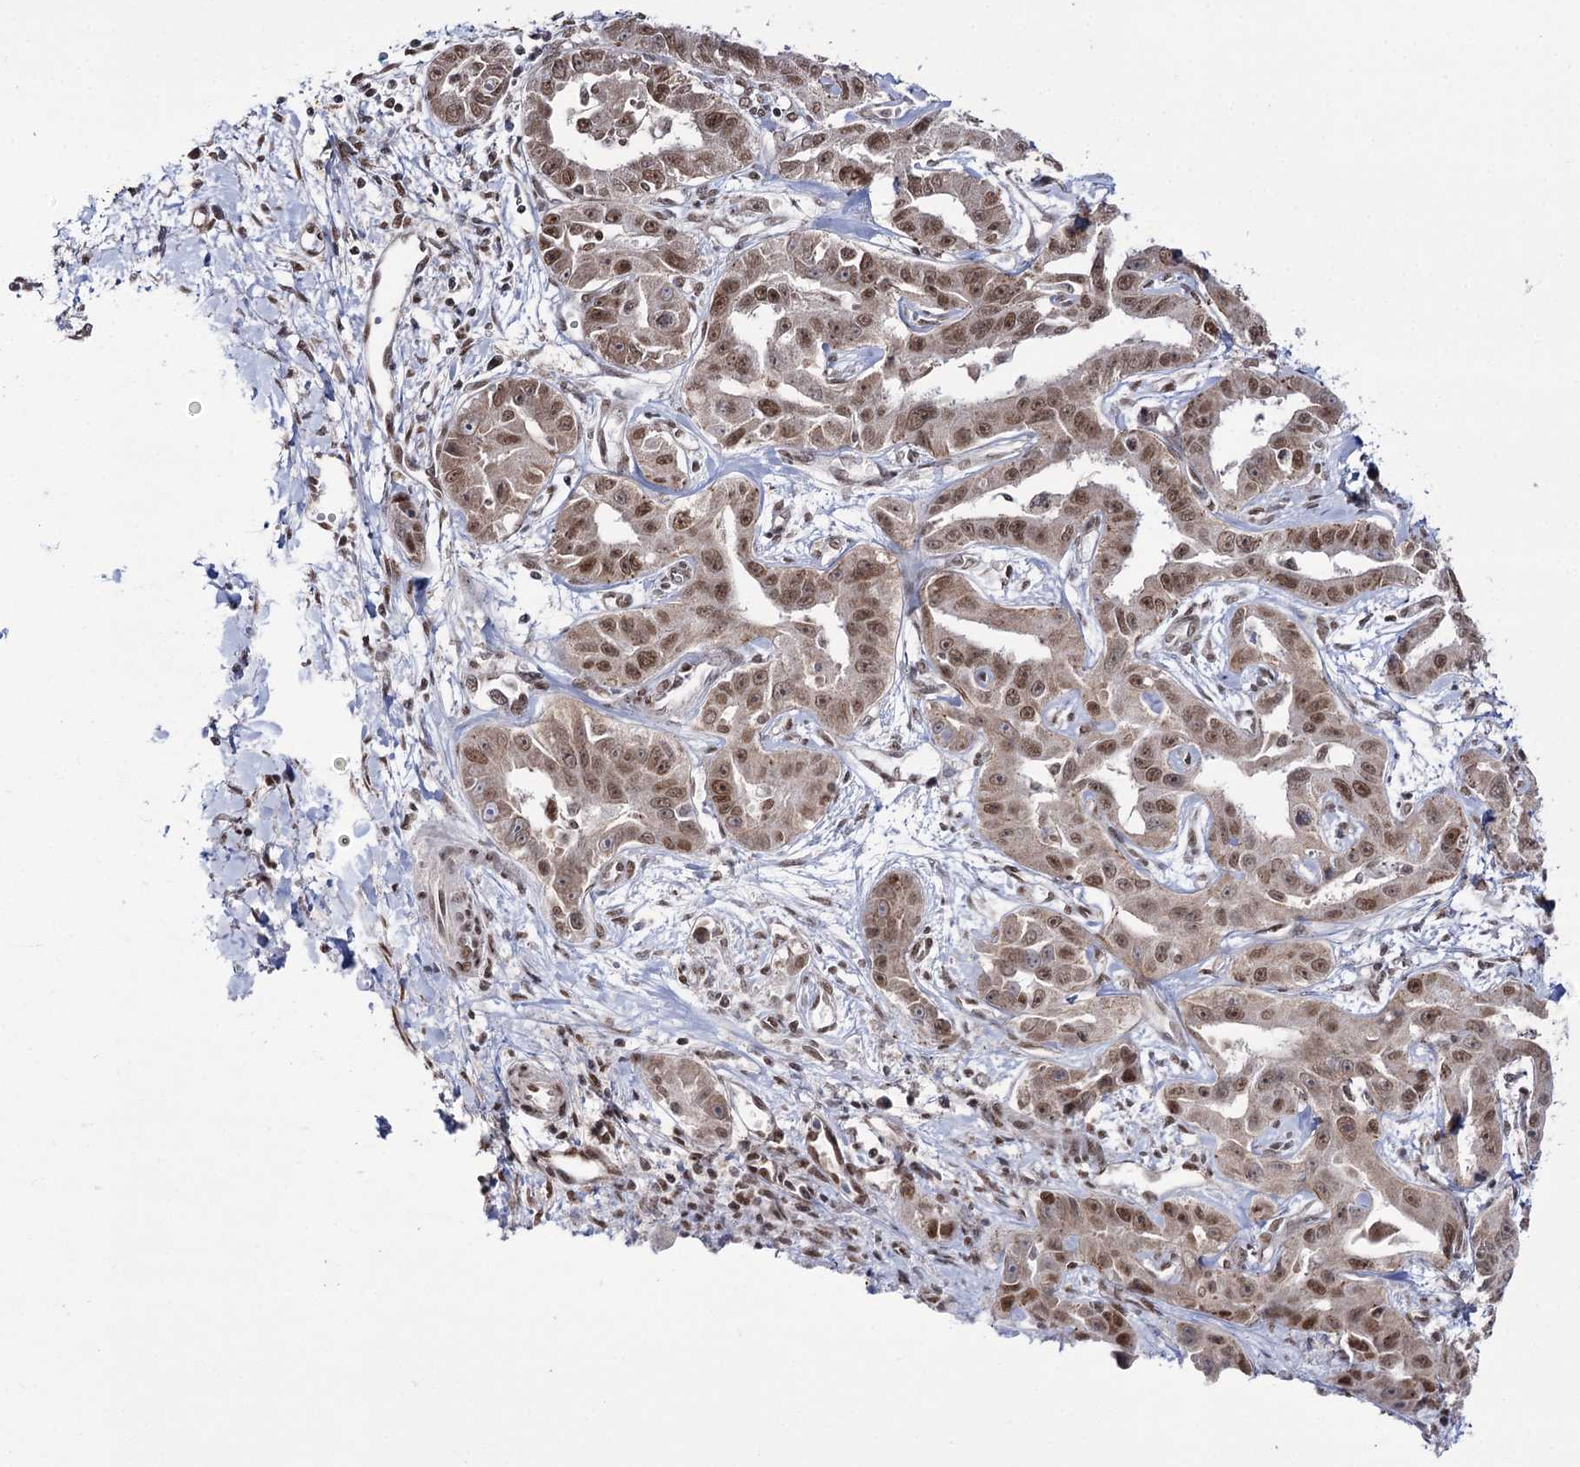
{"staining": {"intensity": "moderate", "quantity": ">75%", "location": "nuclear"}, "tissue": "liver cancer", "cell_type": "Tumor cells", "image_type": "cancer", "snomed": [{"axis": "morphology", "description": "Cholangiocarcinoma"}, {"axis": "topography", "description": "Liver"}], "caption": "IHC histopathology image of neoplastic tissue: liver cancer (cholangiocarcinoma) stained using IHC reveals medium levels of moderate protein expression localized specifically in the nuclear of tumor cells, appearing as a nuclear brown color.", "gene": "VGLL4", "patient": {"sex": "male", "age": 59}}